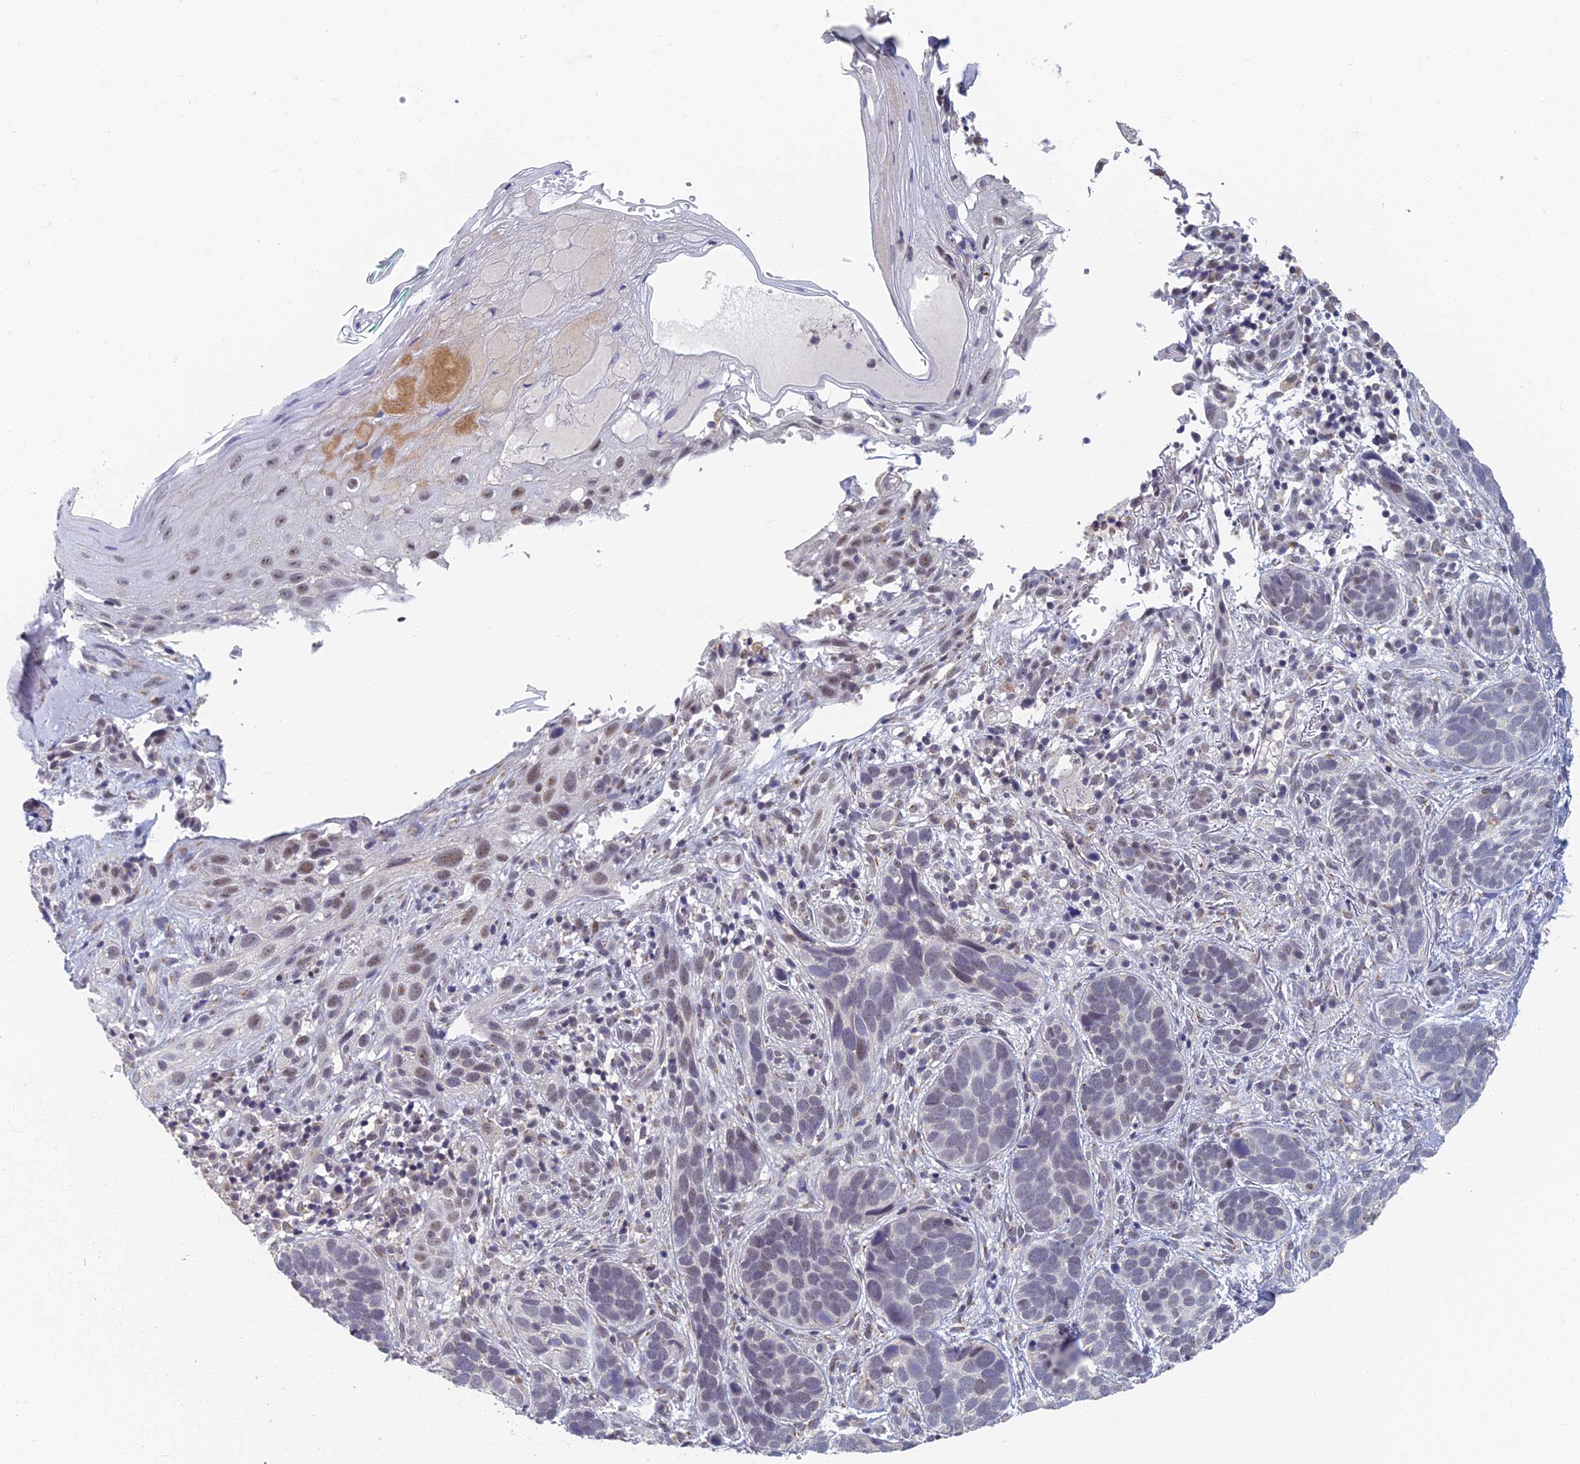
{"staining": {"intensity": "weak", "quantity": "25%-75%", "location": "nuclear"}, "tissue": "skin cancer", "cell_type": "Tumor cells", "image_type": "cancer", "snomed": [{"axis": "morphology", "description": "Basal cell carcinoma"}, {"axis": "topography", "description": "Skin"}], "caption": "Human skin basal cell carcinoma stained for a protein (brown) displays weak nuclear positive staining in approximately 25%-75% of tumor cells.", "gene": "GPATCH1", "patient": {"sex": "male", "age": 71}}